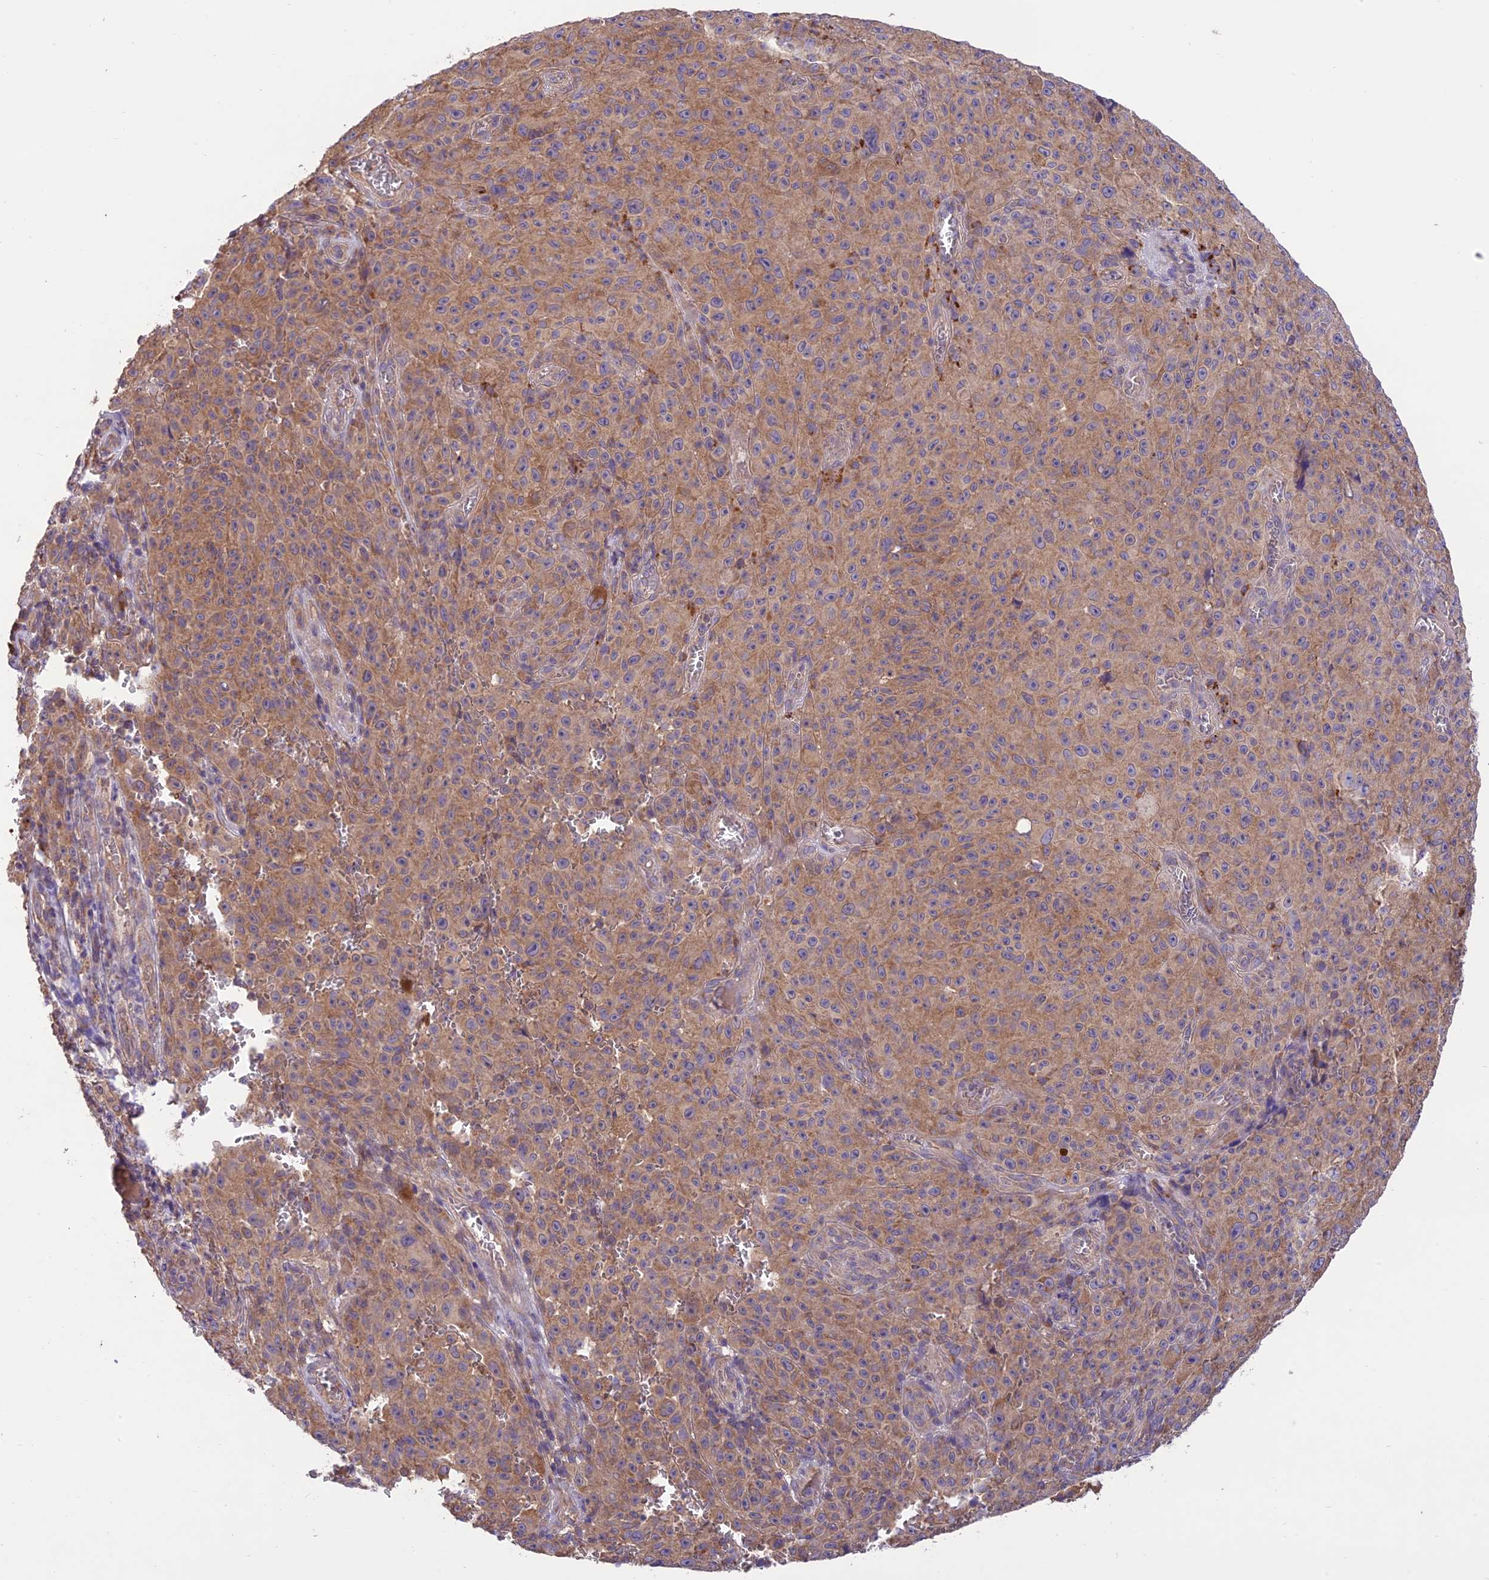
{"staining": {"intensity": "moderate", "quantity": "25%-75%", "location": "cytoplasmic/membranous"}, "tissue": "melanoma", "cell_type": "Tumor cells", "image_type": "cancer", "snomed": [{"axis": "morphology", "description": "Malignant melanoma, NOS"}, {"axis": "topography", "description": "Skin"}], "caption": "Immunohistochemical staining of melanoma displays moderate cytoplasmic/membranous protein staining in about 25%-75% of tumor cells.", "gene": "NDUFAF1", "patient": {"sex": "female", "age": 82}}